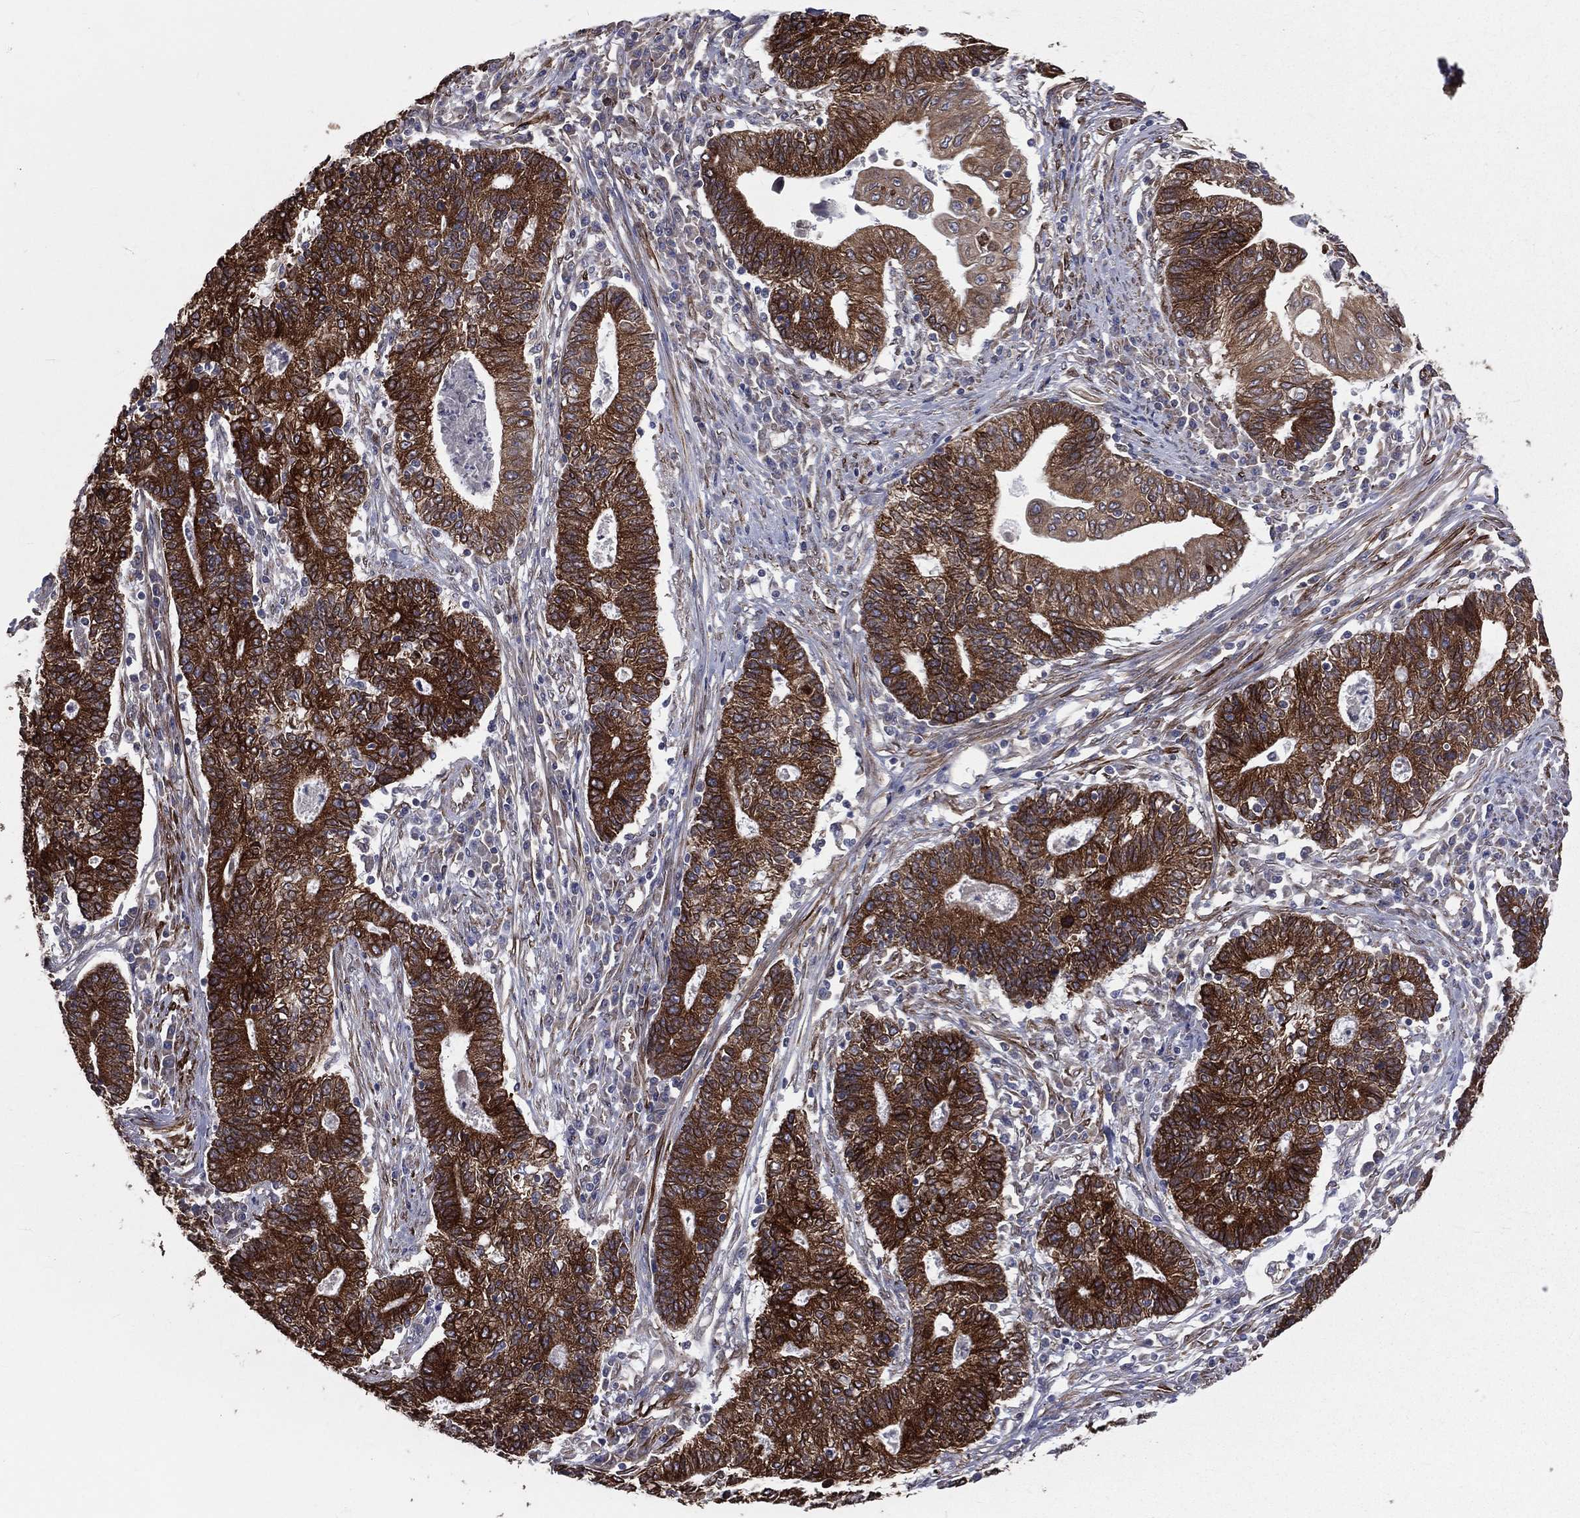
{"staining": {"intensity": "strong", "quantity": ">75%", "location": "cytoplasmic/membranous"}, "tissue": "endometrial cancer", "cell_type": "Tumor cells", "image_type": "cancer", "snomed": [{"axis": "morphology", "description": "Adenocarcinoma, NOS"}, {"axis": "topography", "description": "Uterus"}, {"axis": "topography", "description": "Endometrium"}], "caption": "Strong cytoplasmic/membranous staining is appreciated in approximately >75% of tumor cells in endometrial cancer (adenocarcinoma).", "gene": "PGRMC1", "patient": {"sex": "female", "age": 54}}